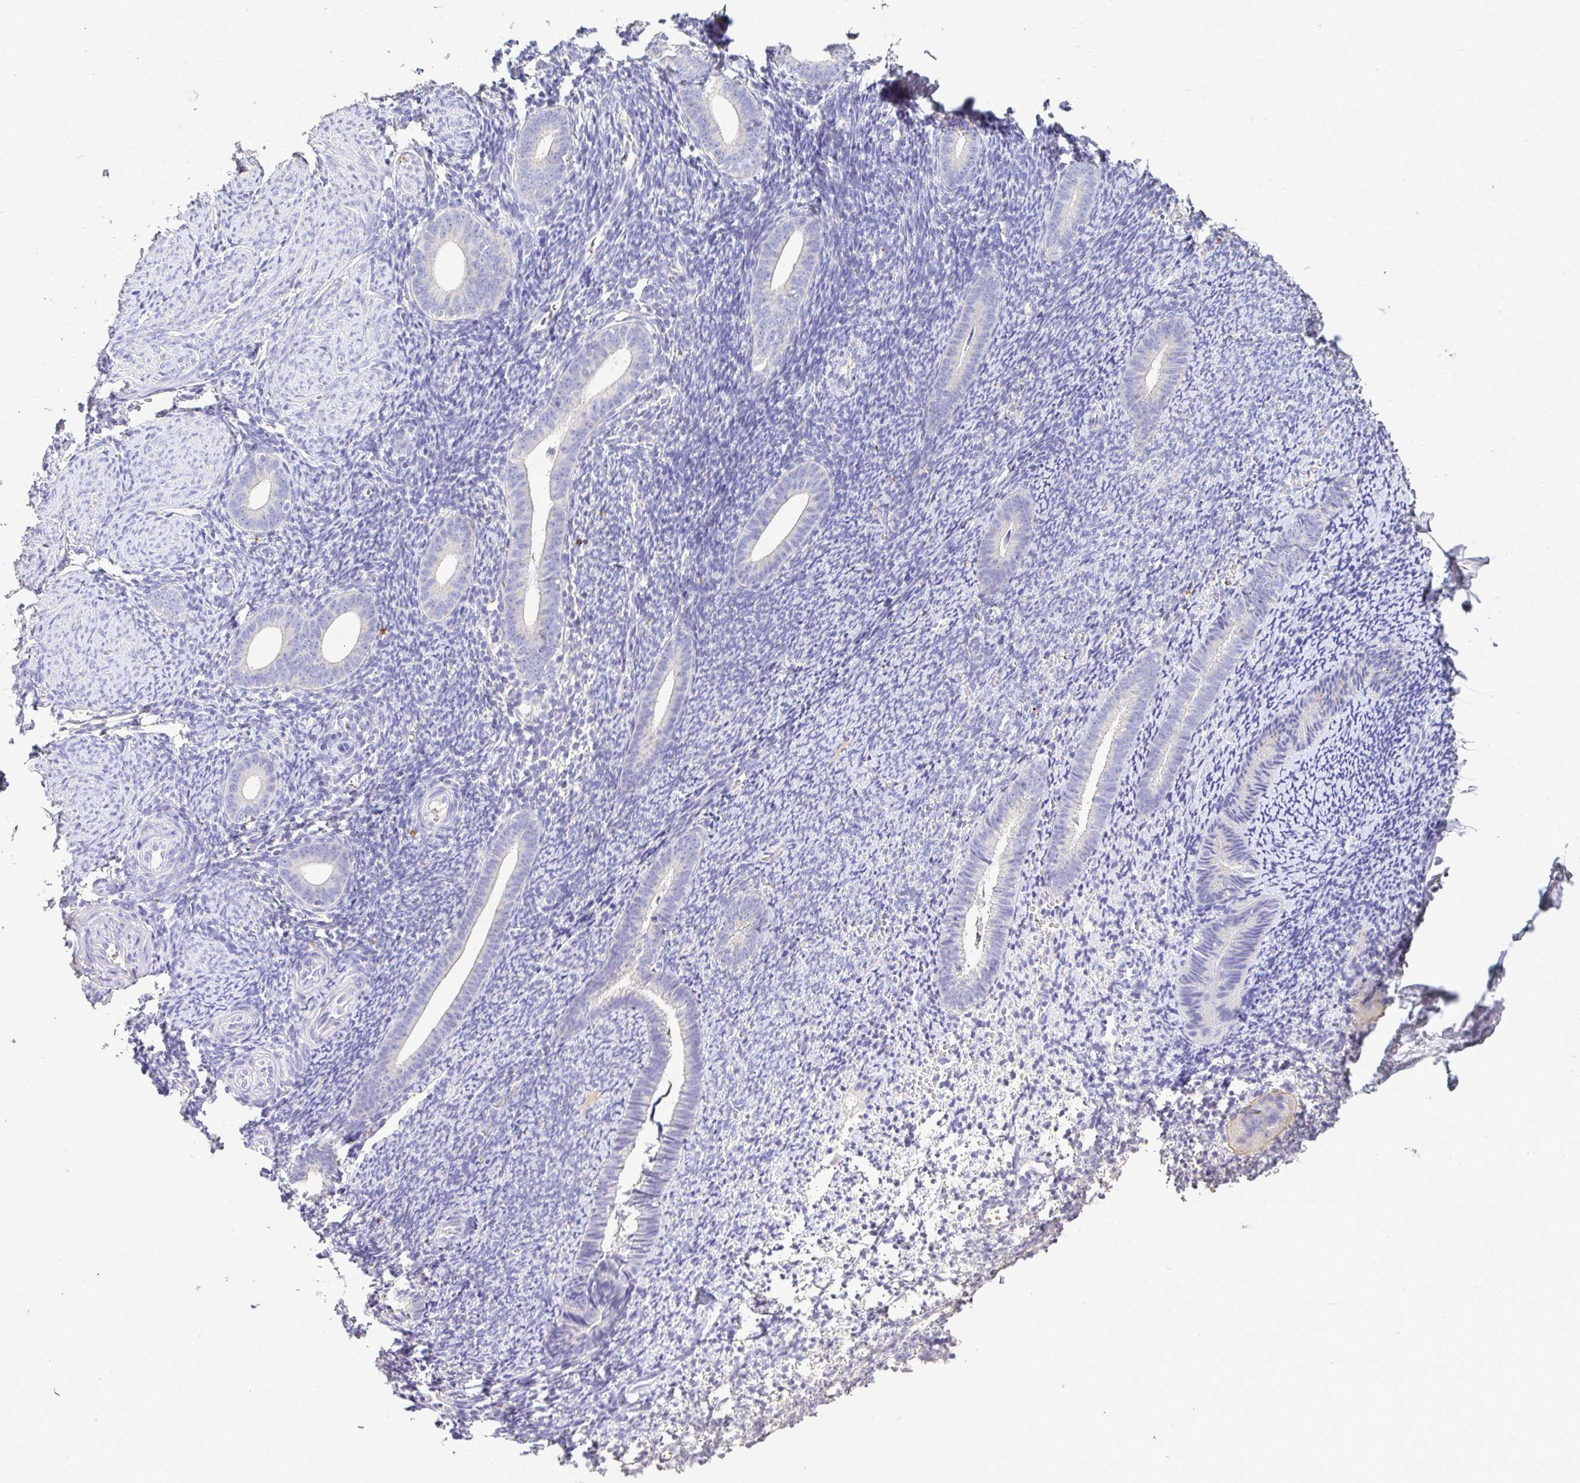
{"staining": {"intensity": "negative", "quantity": "none", "location": "none"}, "tissue": "endometrium", "cell_type": "Cells in endometrial stroma", "image_type": "normal", "snomed": [{"axis": "morphology", "description": "Normal tissue, NOS"}, {"axis": "topography", "description": "Endometrium"}], "caption": "DAB (3,3'-diaminobenzidine) immunohistochemical staining of normal endometrium displays no significant expression in cells in endometrial stroma. The staining was performed using DAB to visualize the protein expression in brown, while the nuclei were stained in blue with hematoxylin (Magnification: 20x).", "gene": "RPS2", "patient": {"sex": "female", "age": 39}}